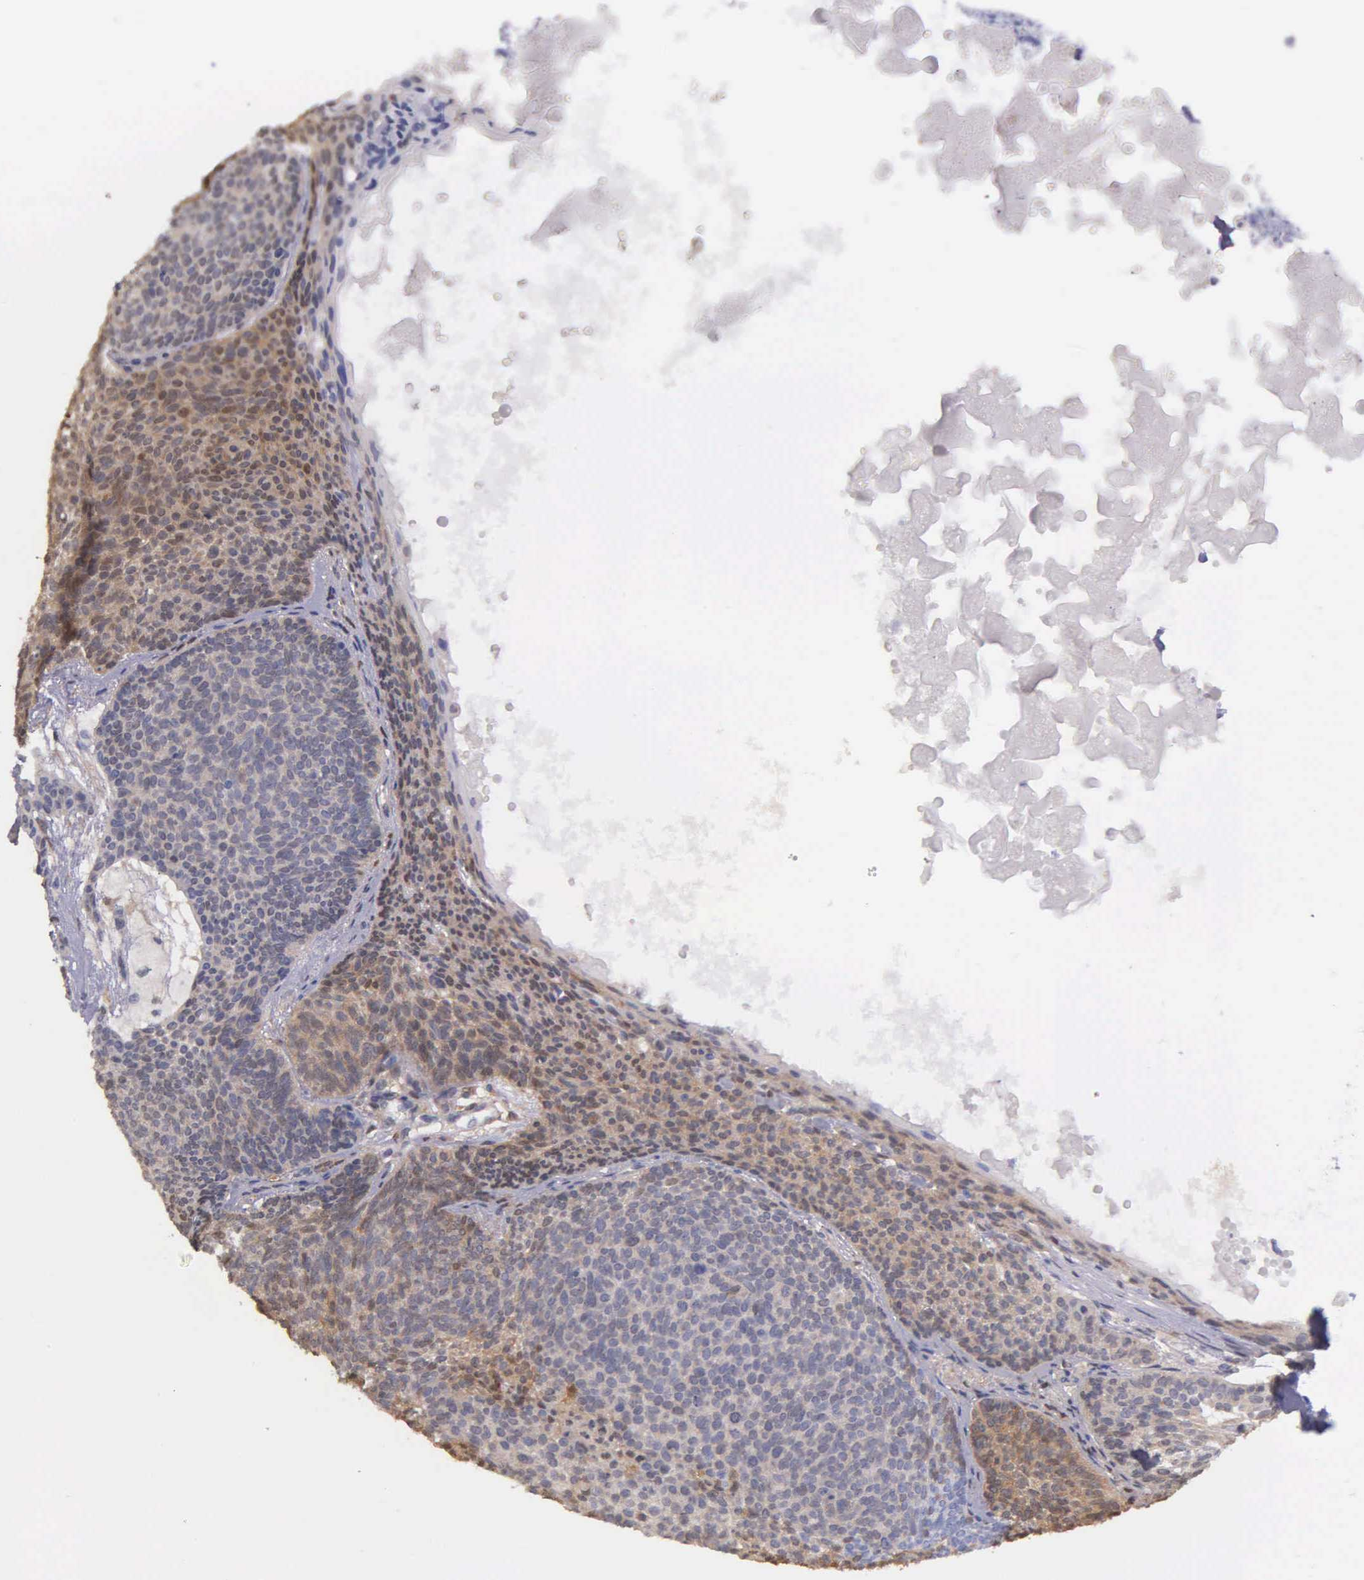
{"staining": {"intensity": "moderate", "quantity": ">75%", "location": "cytoplasmic/membranous,nuclear"}, "tissue": "skin cancer", "cell_type": "Tumor cells", "image_type": "cancer", "snomed": [{"axis": "morphology", "description": "Basal cell carcinoma"}, {"axis": "topography", "description": "Skin"}], "caption": "Protein analysis of basal cell carcinoma (skin) tissue demonstrates moderate cytoplasmic/membranous and nuclear positivity in about >75% of tumor cells. Using DAB (3,3'-diaminobenzidine) (brown) and hematoxylin (blue) stains, captured at high magnification using brightfield microscopy.", "gene": "GSTT2", "patient": {"sex": "male", "age": 84}}